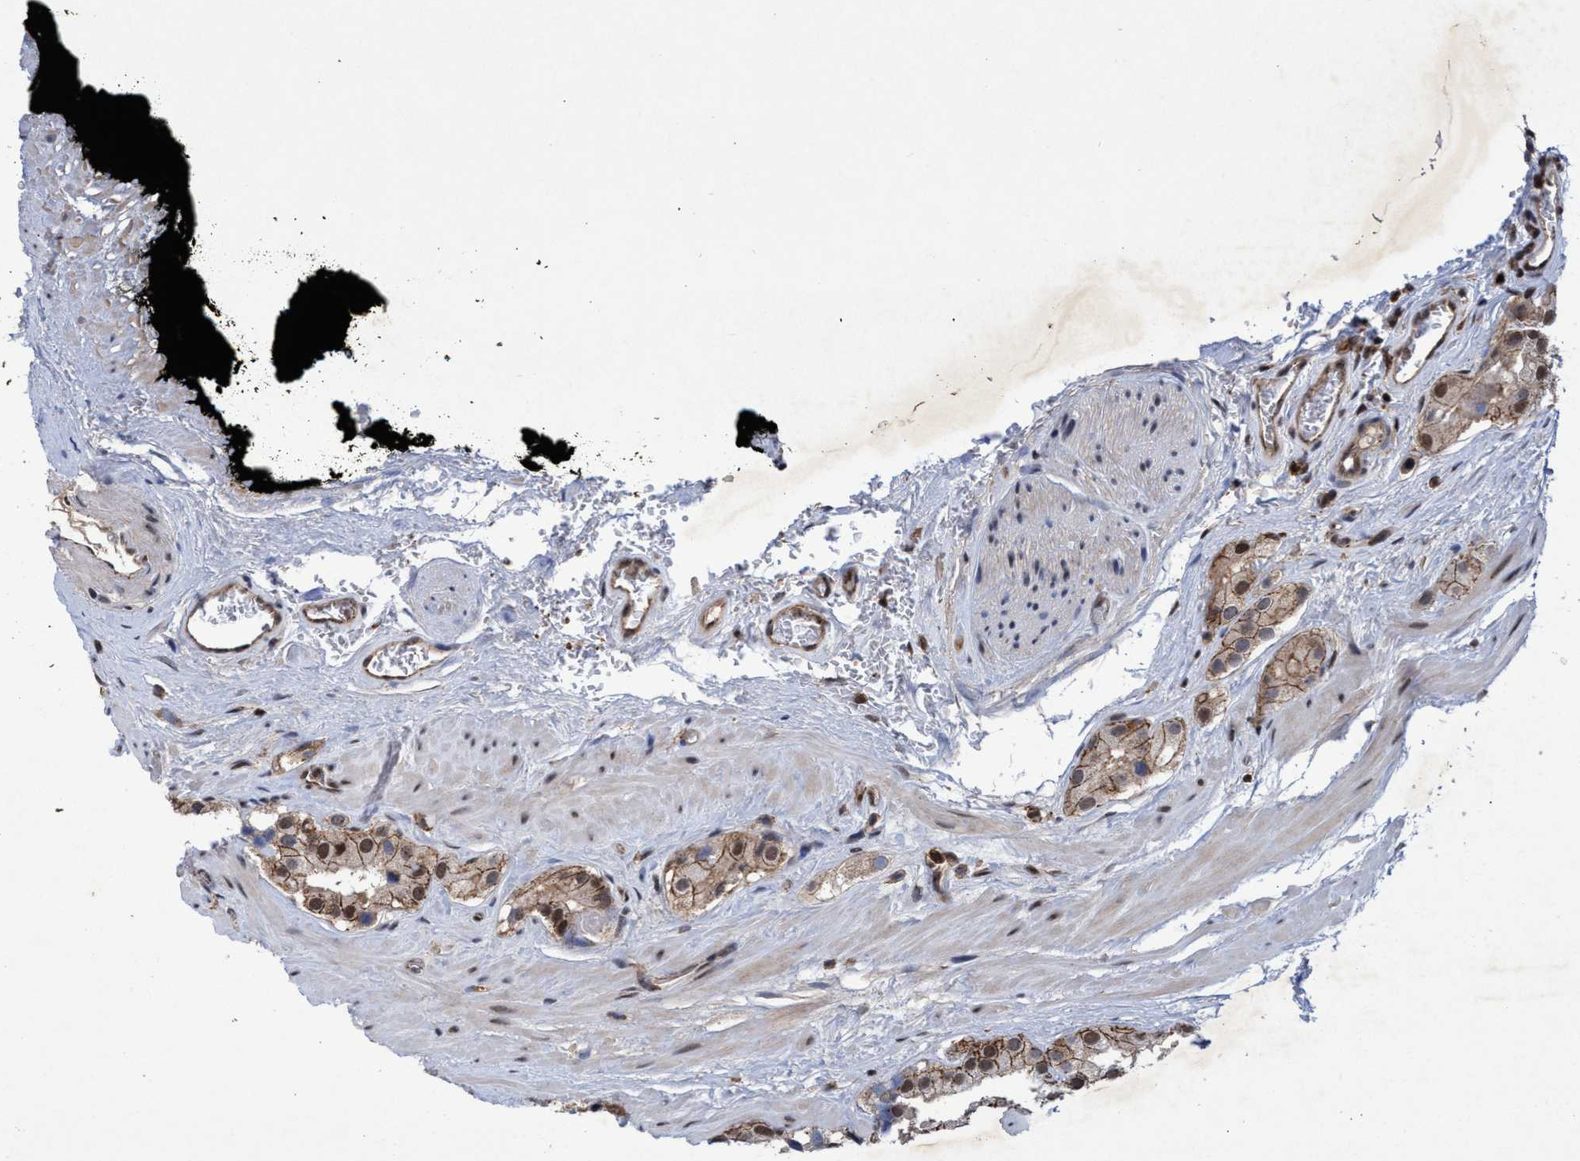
{"staining": {"intensity": "moderate", "quantity": ">75%", "location": "cytoplasmic/membranous,nuclear"}, "tissue": "prostate cancer", "cell_type": "Tumor cells", "image_type": "cancer", "snomed": [{"axis": "morphology", "description": "Adenocarcinoma, High grade"}, {"axis": "topography", "description": "Prostate"}], "caption": "Adenocarcinoma (high-grade) (prostate) was stained to show a protein in brown. There is medium levels of moderate cytoplasmic/membranous and nuclear staining in about >75% of tumor cells. (DAB IHC with brightfield microscopy, high magnification).", "gene": "GTF2F1", "patient": {"sex": "male", "age": 63}}